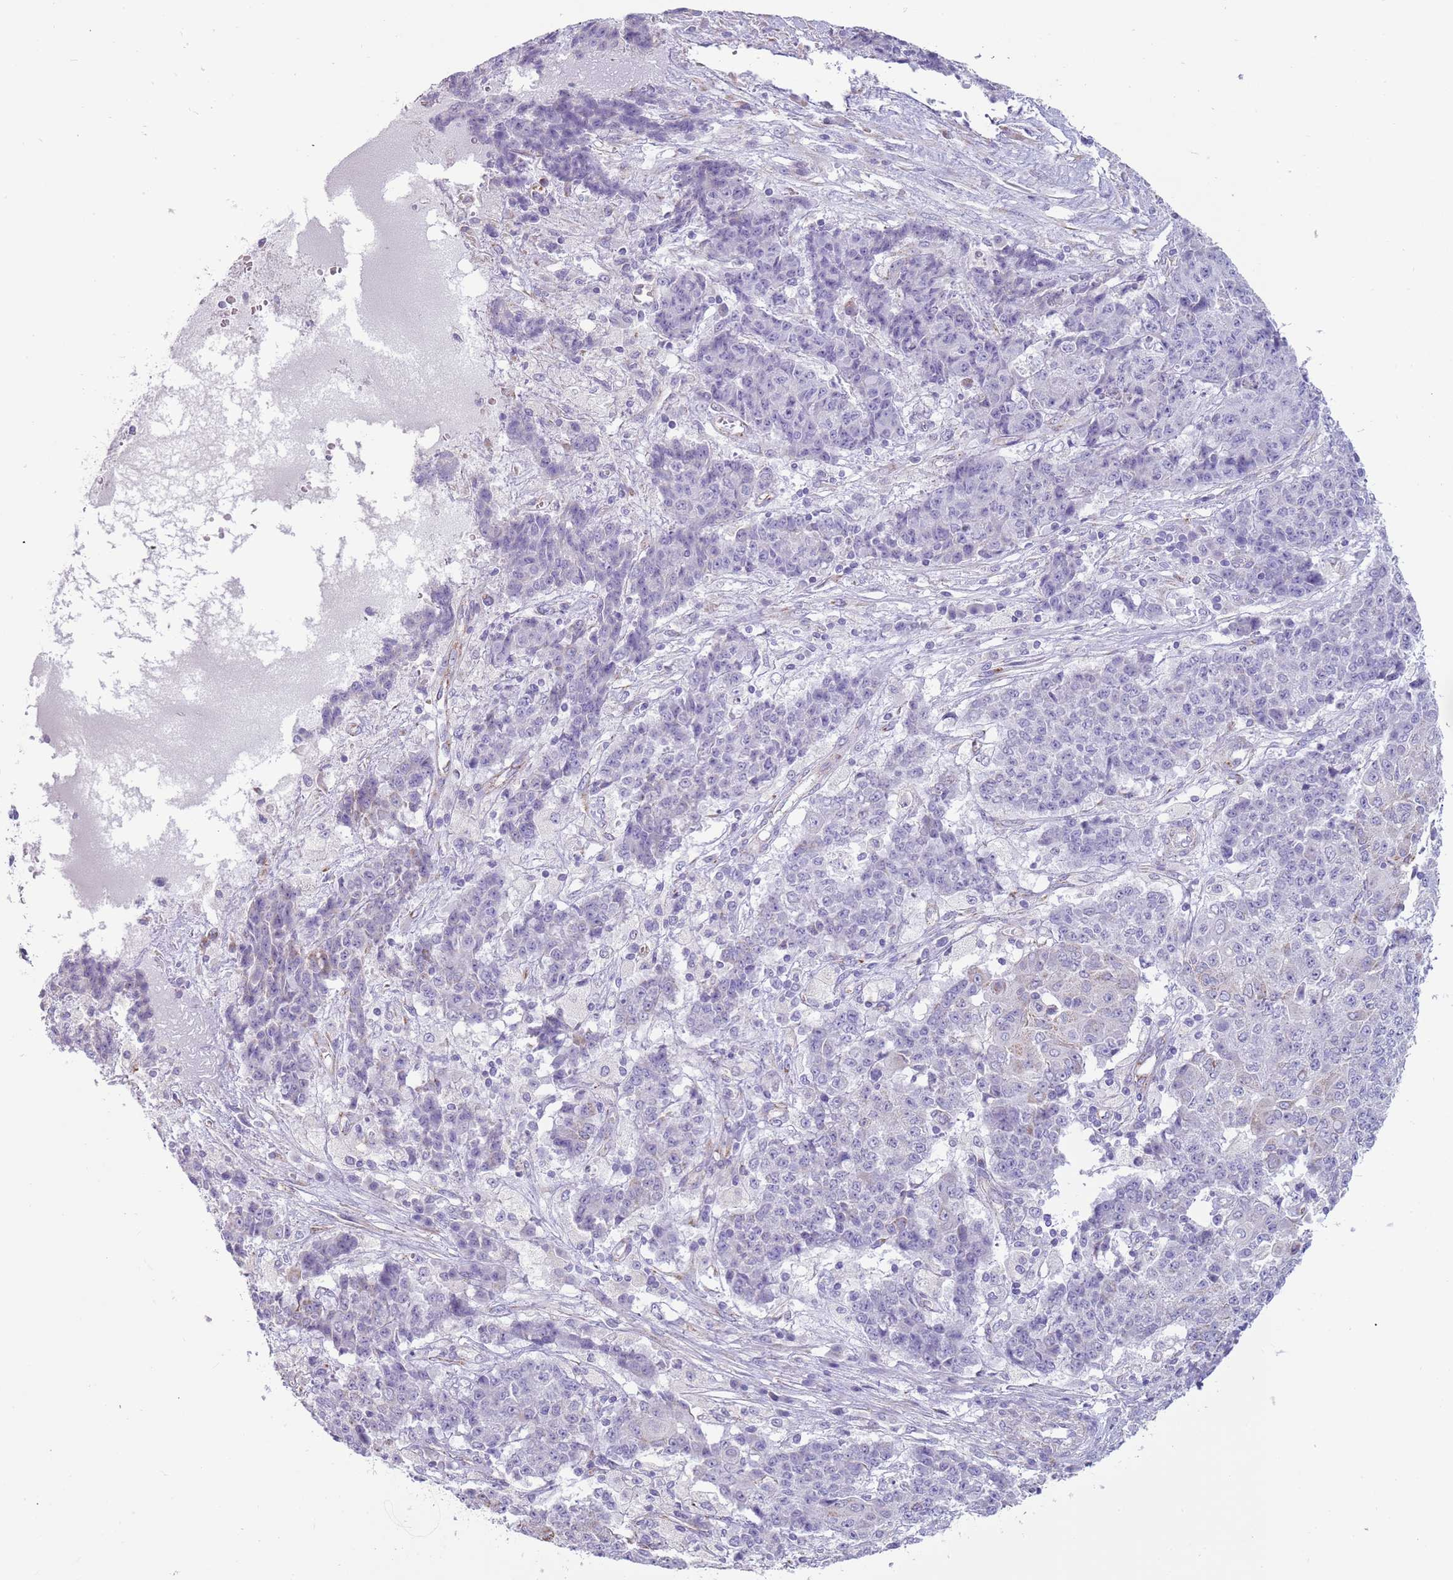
{"staining": {"intensity": "negative", "quantity": "none", "location": "none"}, "tissue": "ovarian cancer", "cell_type": "Tumor cells", "image_type": "cancer", "snomed": [{"axis": "morphology", "description": "Carcinoma, endometroid"}, {"axis": "topography", "description": "Ovary"}], "caption": "Human ovarian cancer (endometroid carcinoma) stained for a protein using immunohistochemistry reveals no positivity in tumor cells.", "gene": "RNF222", "patient": {"sex": "female", "age": 42}}